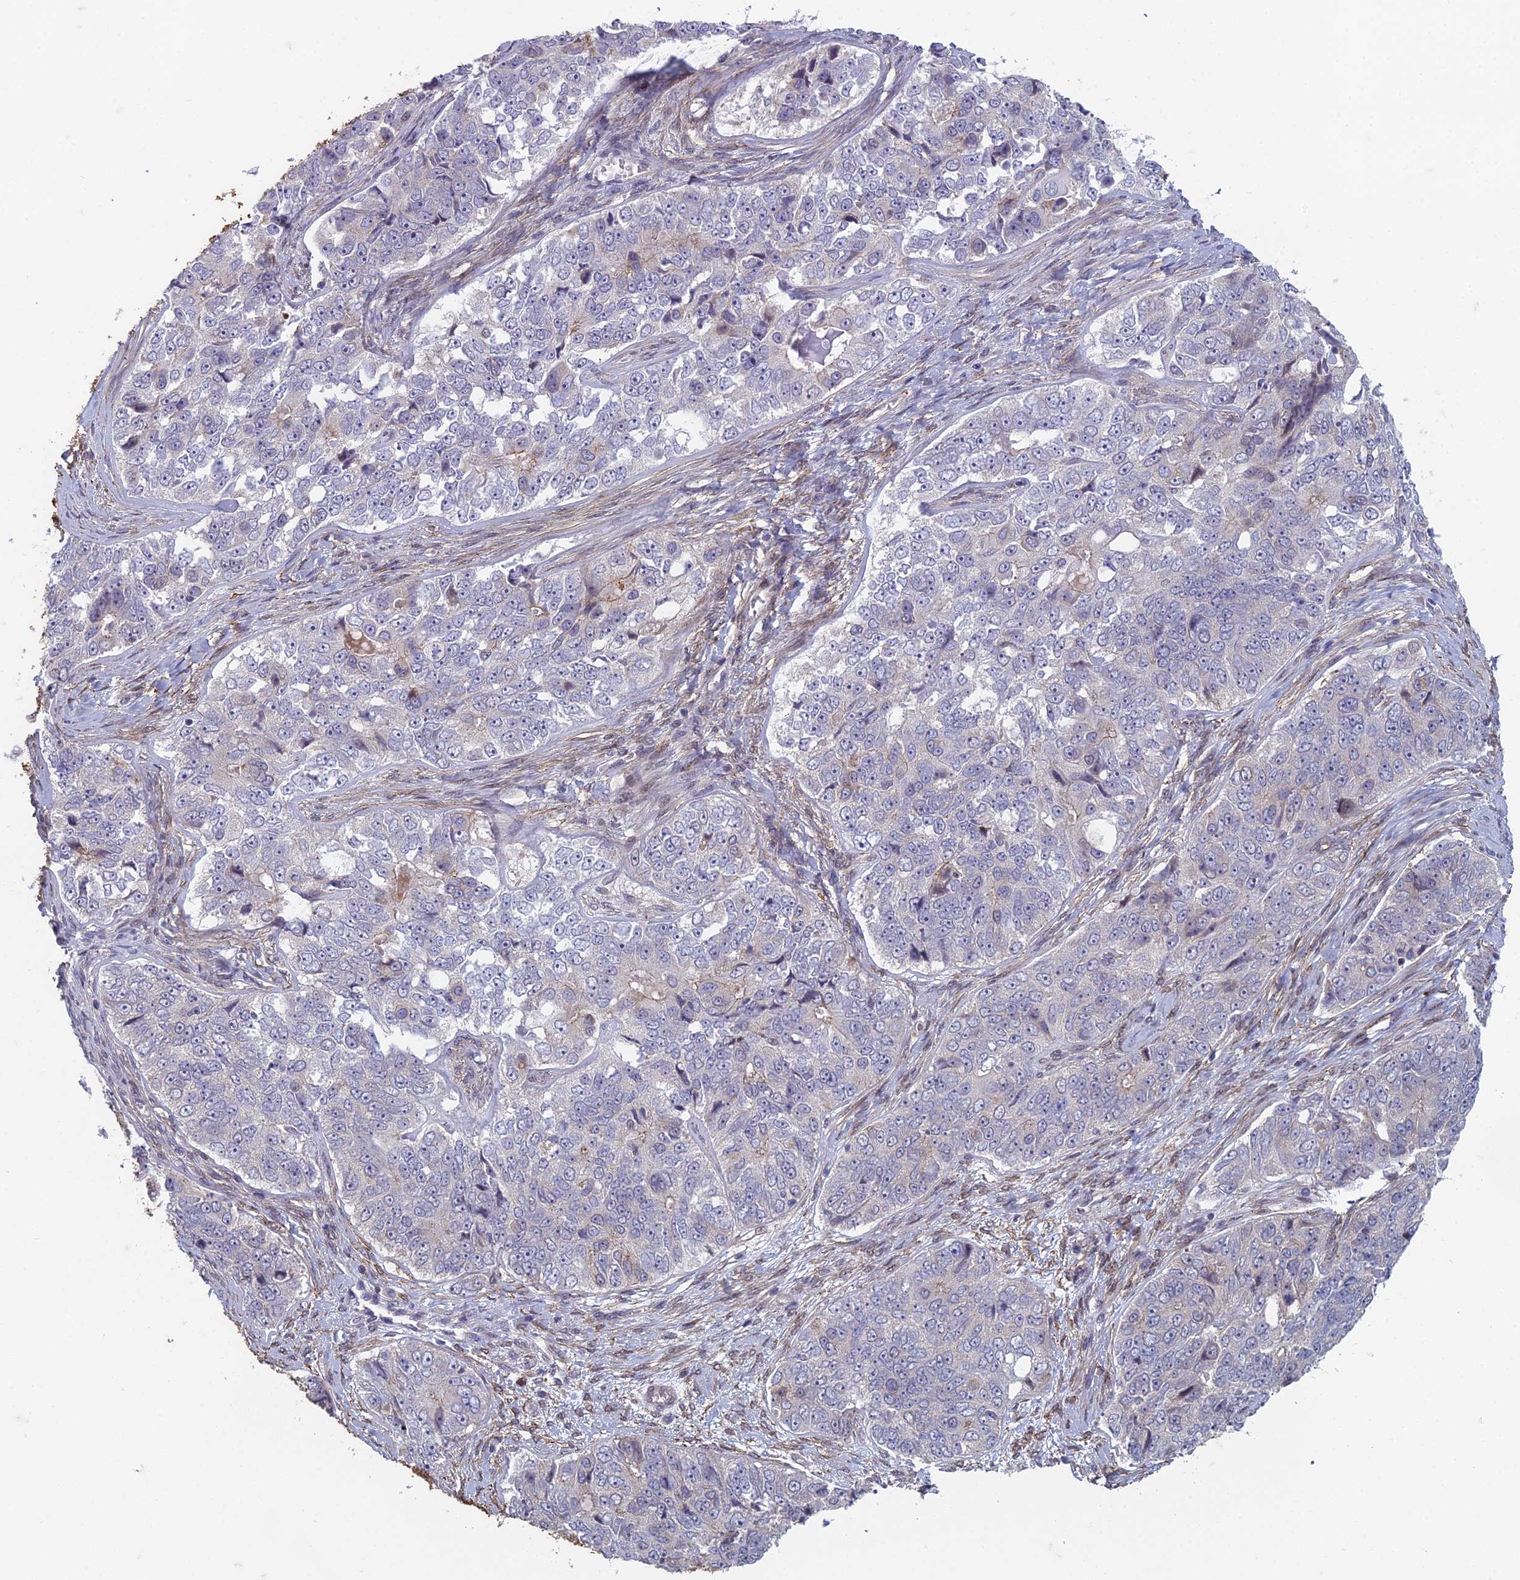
{"staining": {"intensity": "negative", "quantity": "none", "location": "none"}, "tissue": "ovarian cancer", "cell_type": "Tumor cells", "image_type": "cancer", "snomed": [{"axis": "morphology", "description": "Carcinoma, endometroid"}, {"axis": "topography", "description": "Ovary"}], "caption": "The histopathology image demonstrates no significant expression in tumor cells of ovarian endometroid carcinoma.", "gene": "ZNF626", "patient": {"sex": "female", "age": 51}}